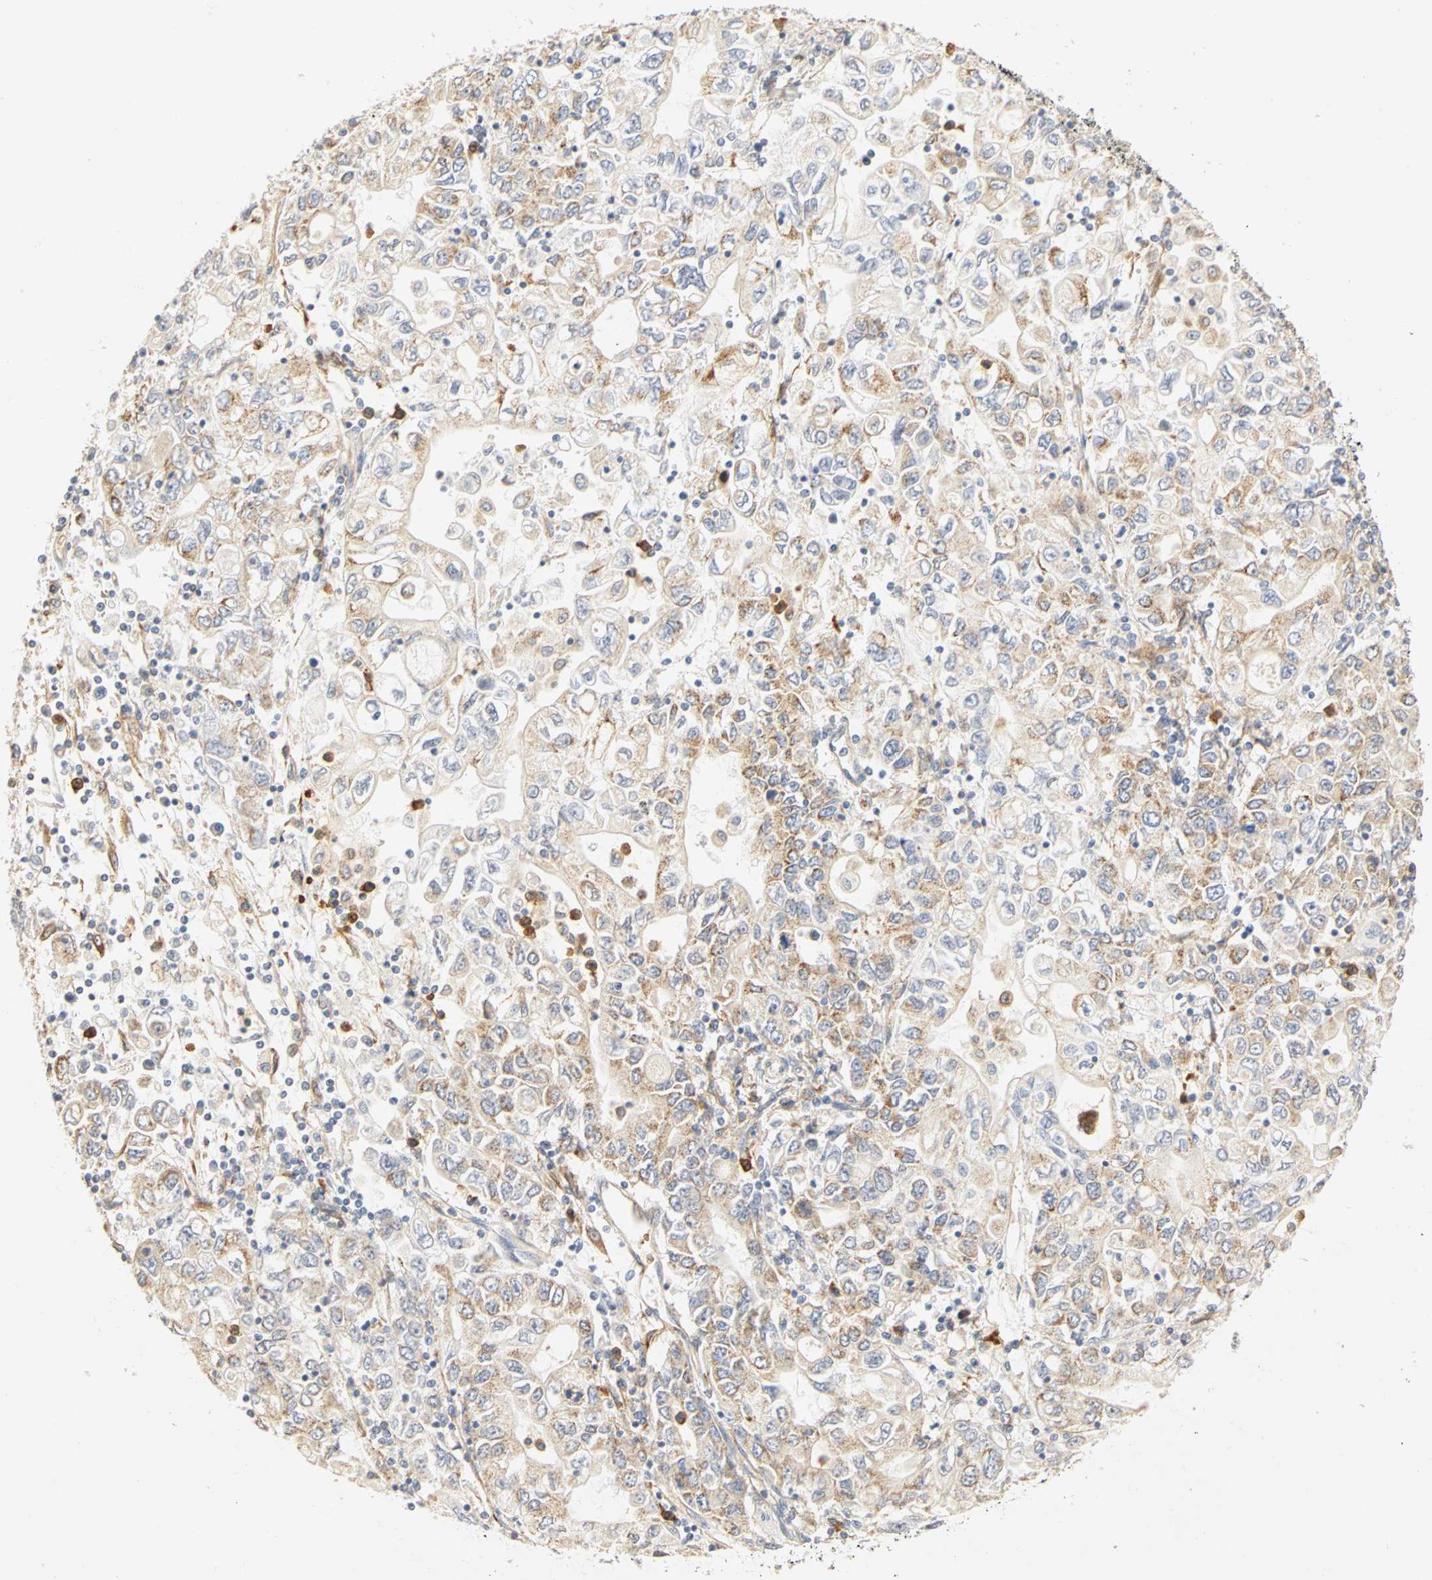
{"staining": {"intensity": "weak", "quantity": ">75%", "location": "cytoplasmic/membranous"}, "tissue": "stomach cancer", "cell_type": "Tumor cells", "image_type": "cancer", "snomed": [{"axis": "morphology", "description": "Adenocarcinoma, NOS"}, {"axis": "topography", "description": "Stomach, lower"}], "caption": "Adenocarcinoma (stomach) stained for a protein (brown) displays weak cytoplasmic/membranous positive positivity in about >75% of tumor cells.", "gene": "GNRH2", "patient": {"sex": "female", "age": 72}}